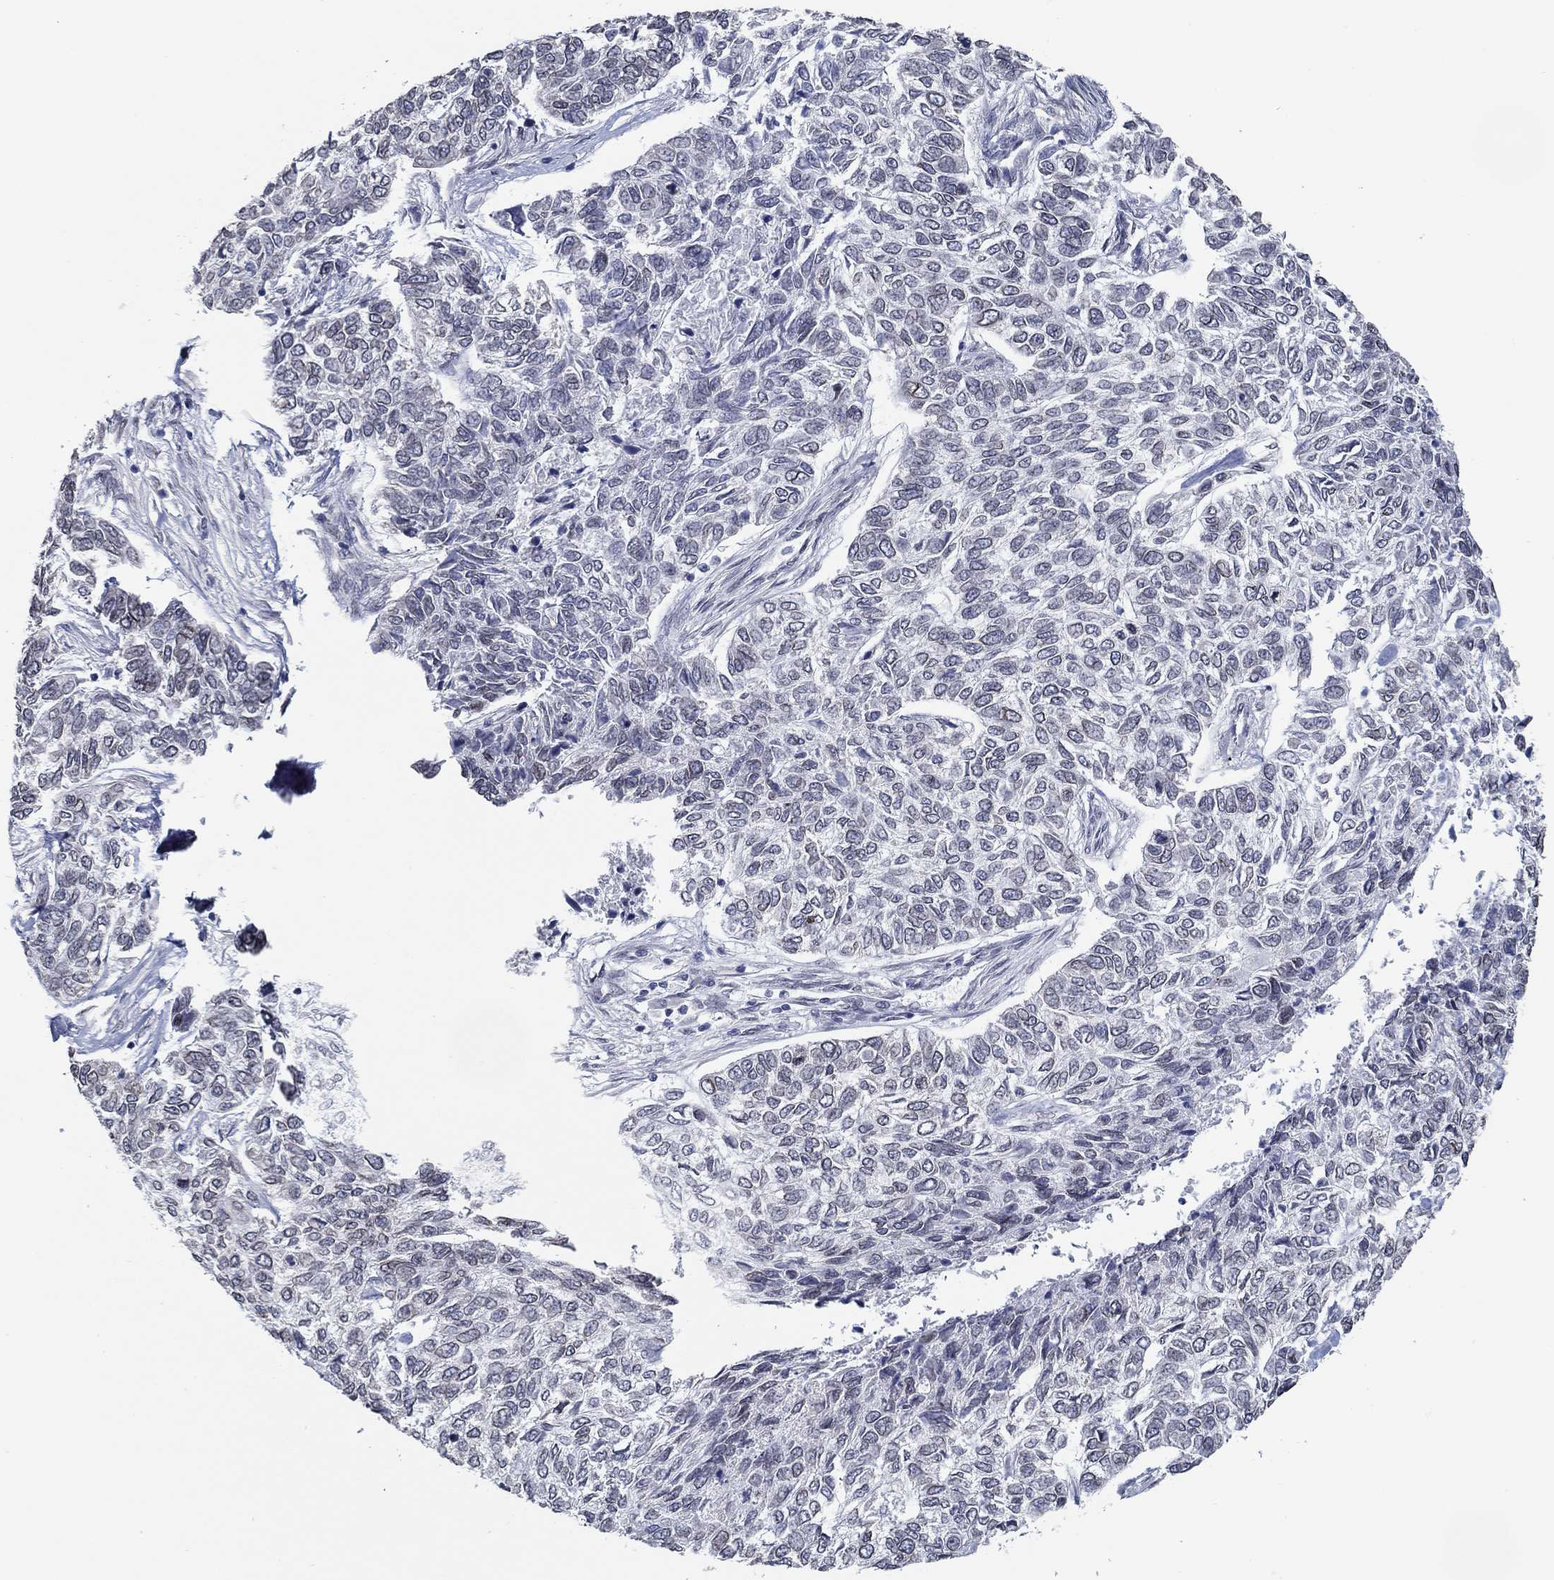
{"staining": {"intensity": "negative", "quantity": "none", "location": "none"}, "tissue": "skin cancer", "cell_type": "Tumor cells", "image_type": "cancer", "snomed": [{"axis": "morphology", "description": "Basal cell carcinoma"}, {"axis": "topography", "description": "Skin"}], "caption": "The image exhibits no staining of tumor cells in basal cell carcinoma (skin). The staining is performed using DAB (3,3'-diaminobenzidine) brown chromogen with nuclei counter-stained in using hematoxylin.", "gene": "NUP155", "patient": {"sex": "female", "age": 65}}